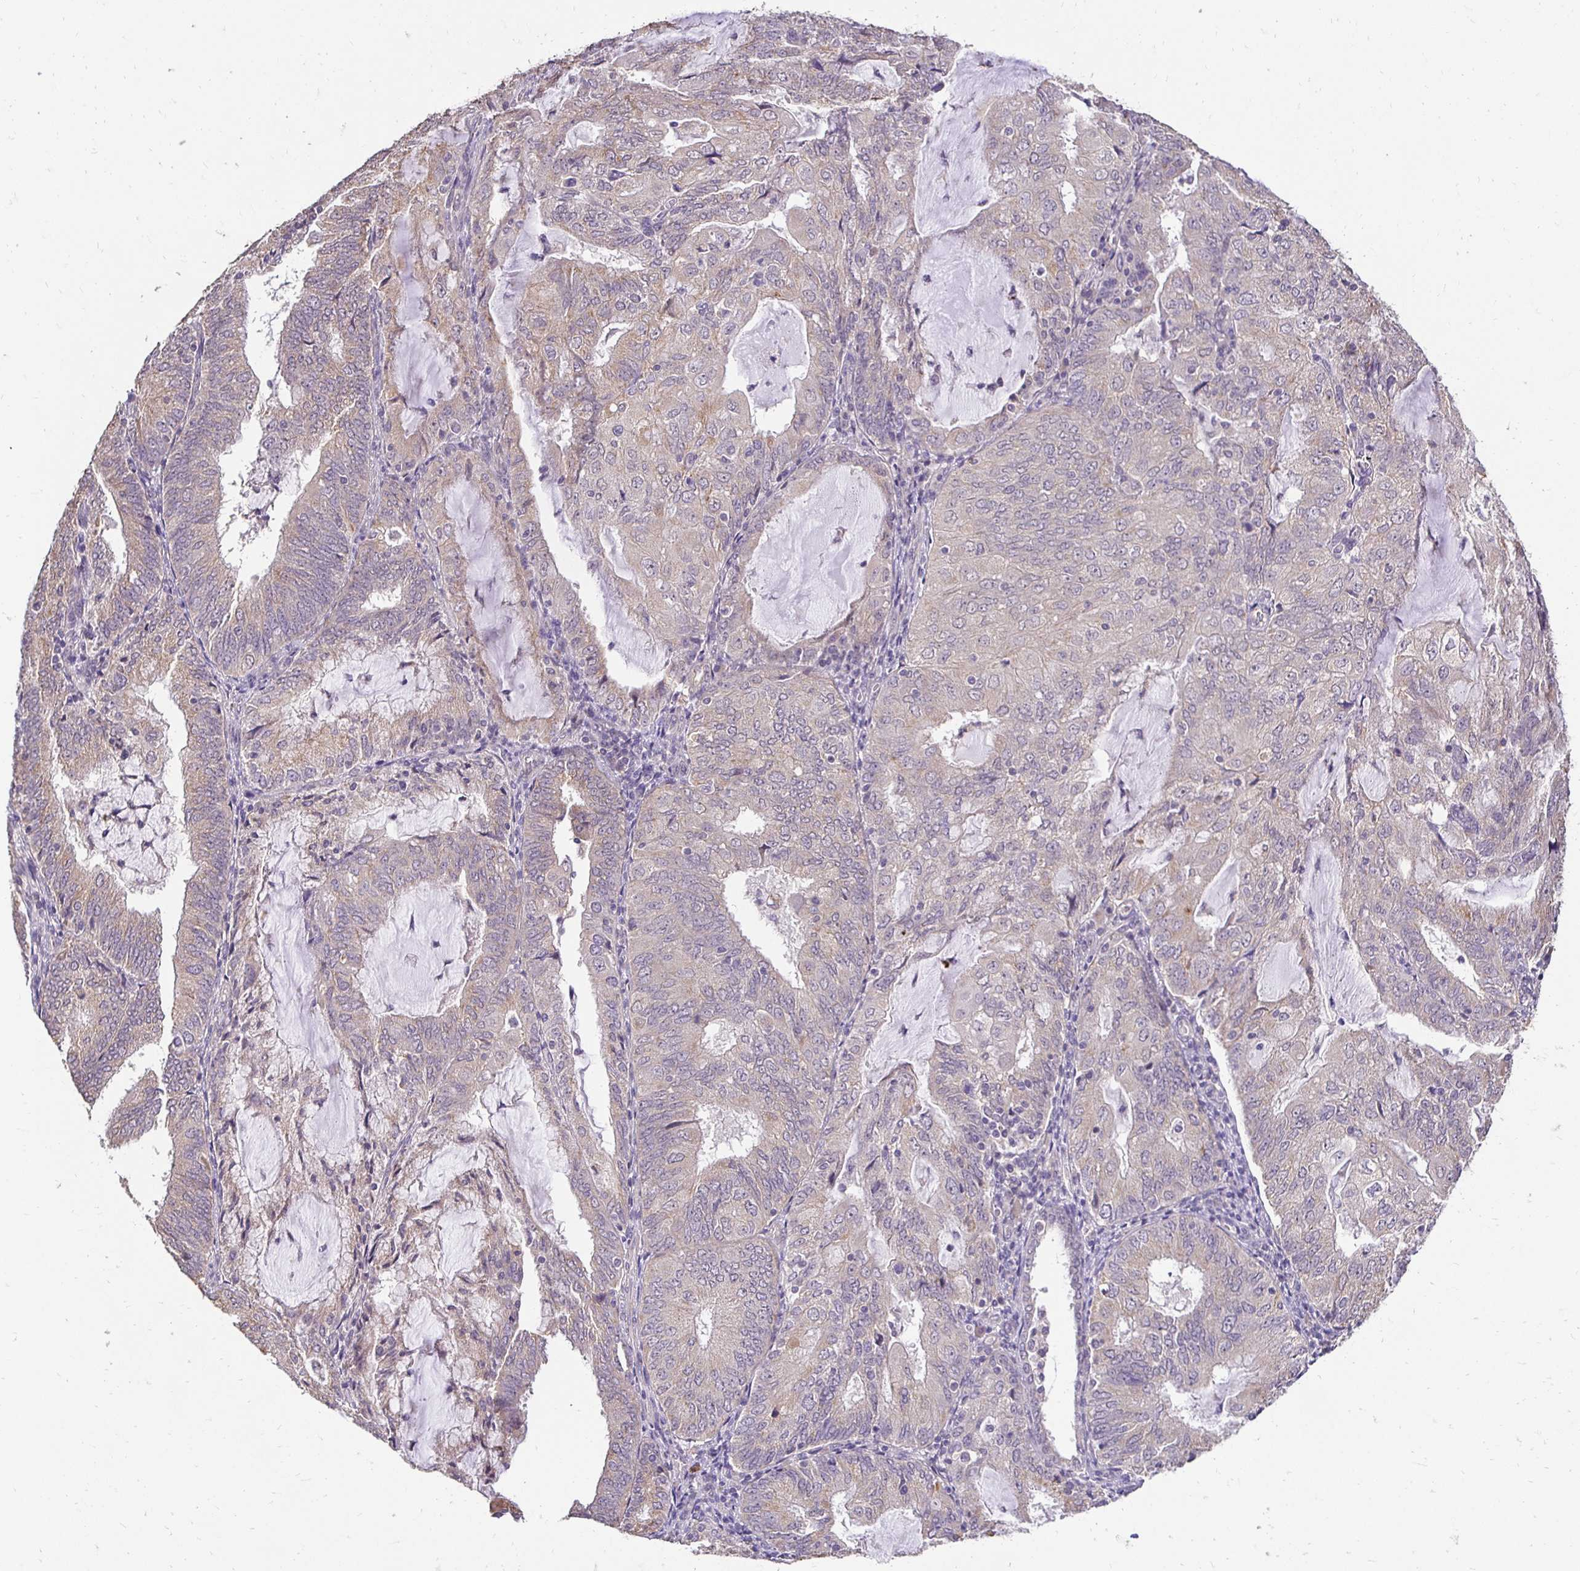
{"staining": {"intensity": "weak", "quantity": "25%-75%", "location": "cytoplasmic/membranous"}, "tissue": "endometrial cancer", "cell_type": "Tumor cells", "image_type": "cancer", "snomed": [{"axis": "morphology", "description": "Adenocarcinoma, NOS"}, {"axis": "topography", "description": "Endometrium"}], "caption": "Protein positivity by immunohistochemistry (IHC) demonstrates weak cytoplasmic/membranous positivity in approximately 25%-75% of tumor cells in adenocarcinoma (endometrial).", "gene": "RHEBL1", "patient": {"sex": "female", "age": 81}}